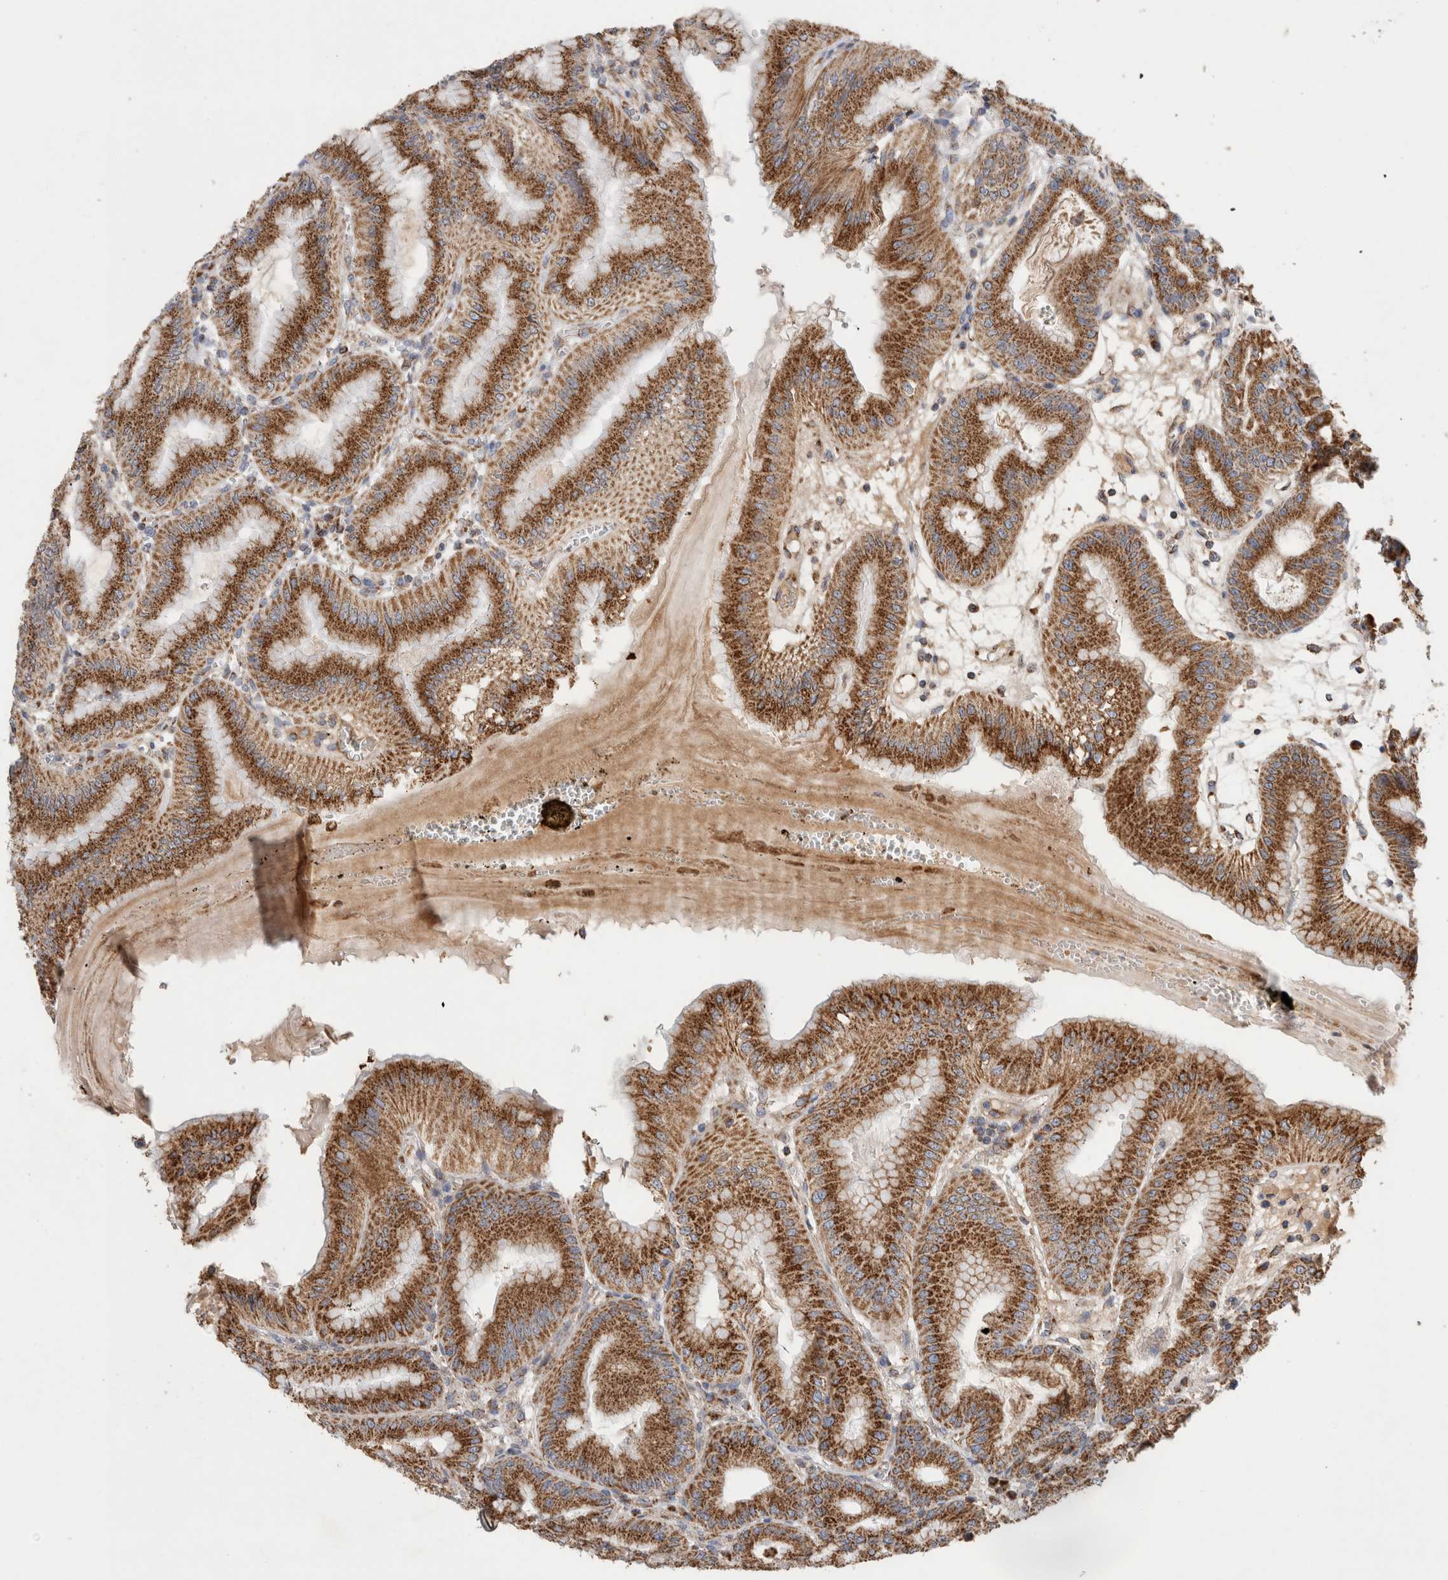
{"staining": {"intensity": "strong", "quantity": ">75%", "location": "cytoplasmic/membranous"}, "tissue": "stomach", "cell_type": "Glandular cells", "image_type": "normal", "snomed": [{"axis": "morphology", "description": "Normal tissue, NOS"}, {"axis": "topography", "description": "Stomach, lower"}], "caption": "Immunohistochemistry (IHC) (DAB (3,3'-diaminobenzidine)) staining of unremarkable human stomach shows strong cytoplasmic/membranous protein expression in approximately >75% of glandular cells. Using DAB (3,3'-diaminobenzidine) (brown) and hematoxylin (blue) stains, captured at high magnification using brightfield microscopy.", "gene": "IARS2", "patient": {"sex": "male", "age": 71}}